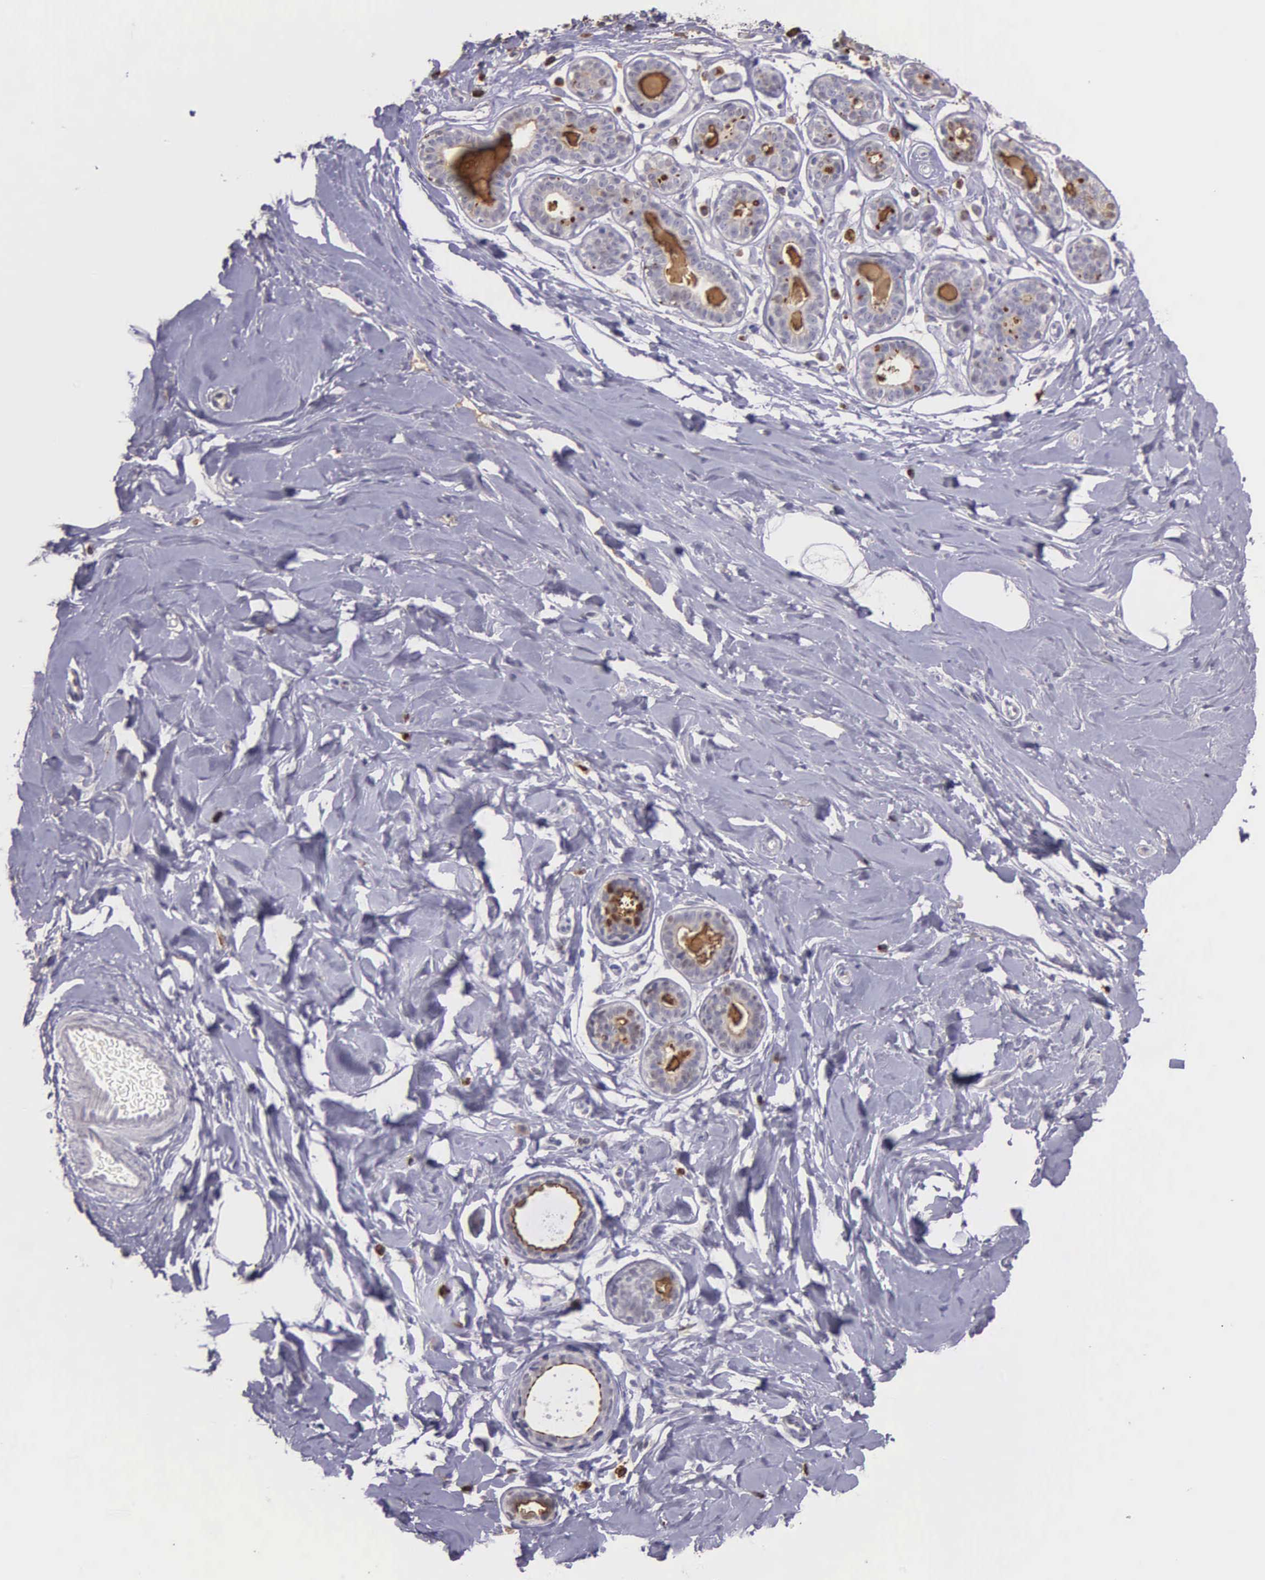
{"staining": {"intensity": "negative", "quantity": "none", "location": "none"}, "tissue": "breast", "cell_type": "Adipocytes", "image_type": "normal", "snomed": [{"axis": "morphology", "description": "Normal tissue, NOS"}, {"axis": "topography", "description": "Breast"}], "caption": "Breast was stained to show a protein in brown. There is no significant positivity in adipocytes. (Stains: DAB (3,3'-diaminobenzidine) immunohistochemistry with hematoxylin counter stain, Microscopy: brightfield microscopy at high magnification).", "gene": "MCM5", "patient": {"sex": "female", "age": 44}}